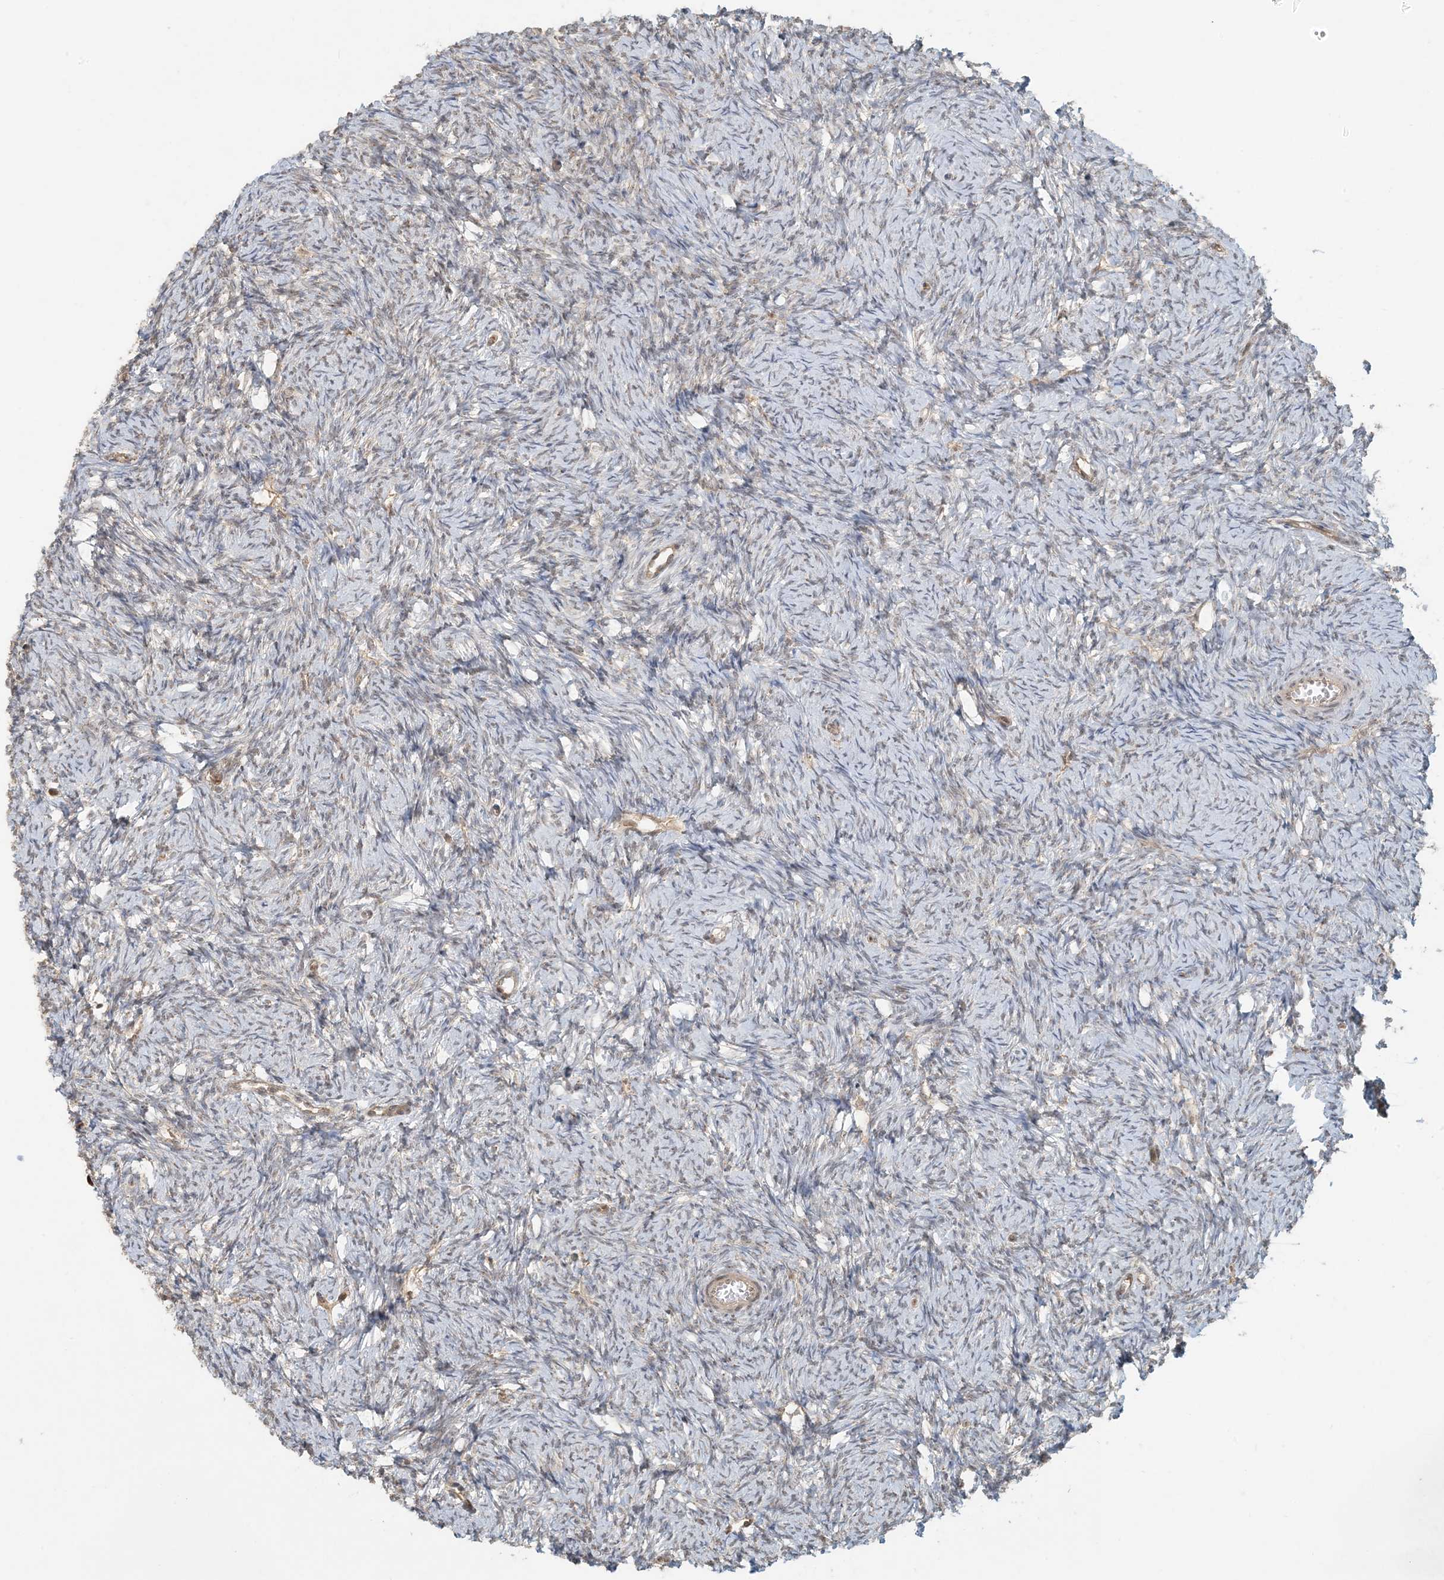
{"staining": {"intensity": "weak", "quantity": "<25%", "location": "cytoplasmic/membranous"}, "tissue": "ovary", "cell_type": "Ovarian stroma cells", "image_type": "normal", "snomed": [{"axis": "morphology", "description": "Normal tissue, NOS"}, {"axis": "morphology", "description": "Cyst, NOS"}, {"axis": "topography", "description": "Ovary"}], "caption": "Immunohistochemistry of unremarkable human ovary exhibits no staining in ovarian stroma cells. (Immunohistochemistry, brightfield microscopy, high magnification).", "gene": "BCORL1", "patient": {"sex": "female", "age": 33}}